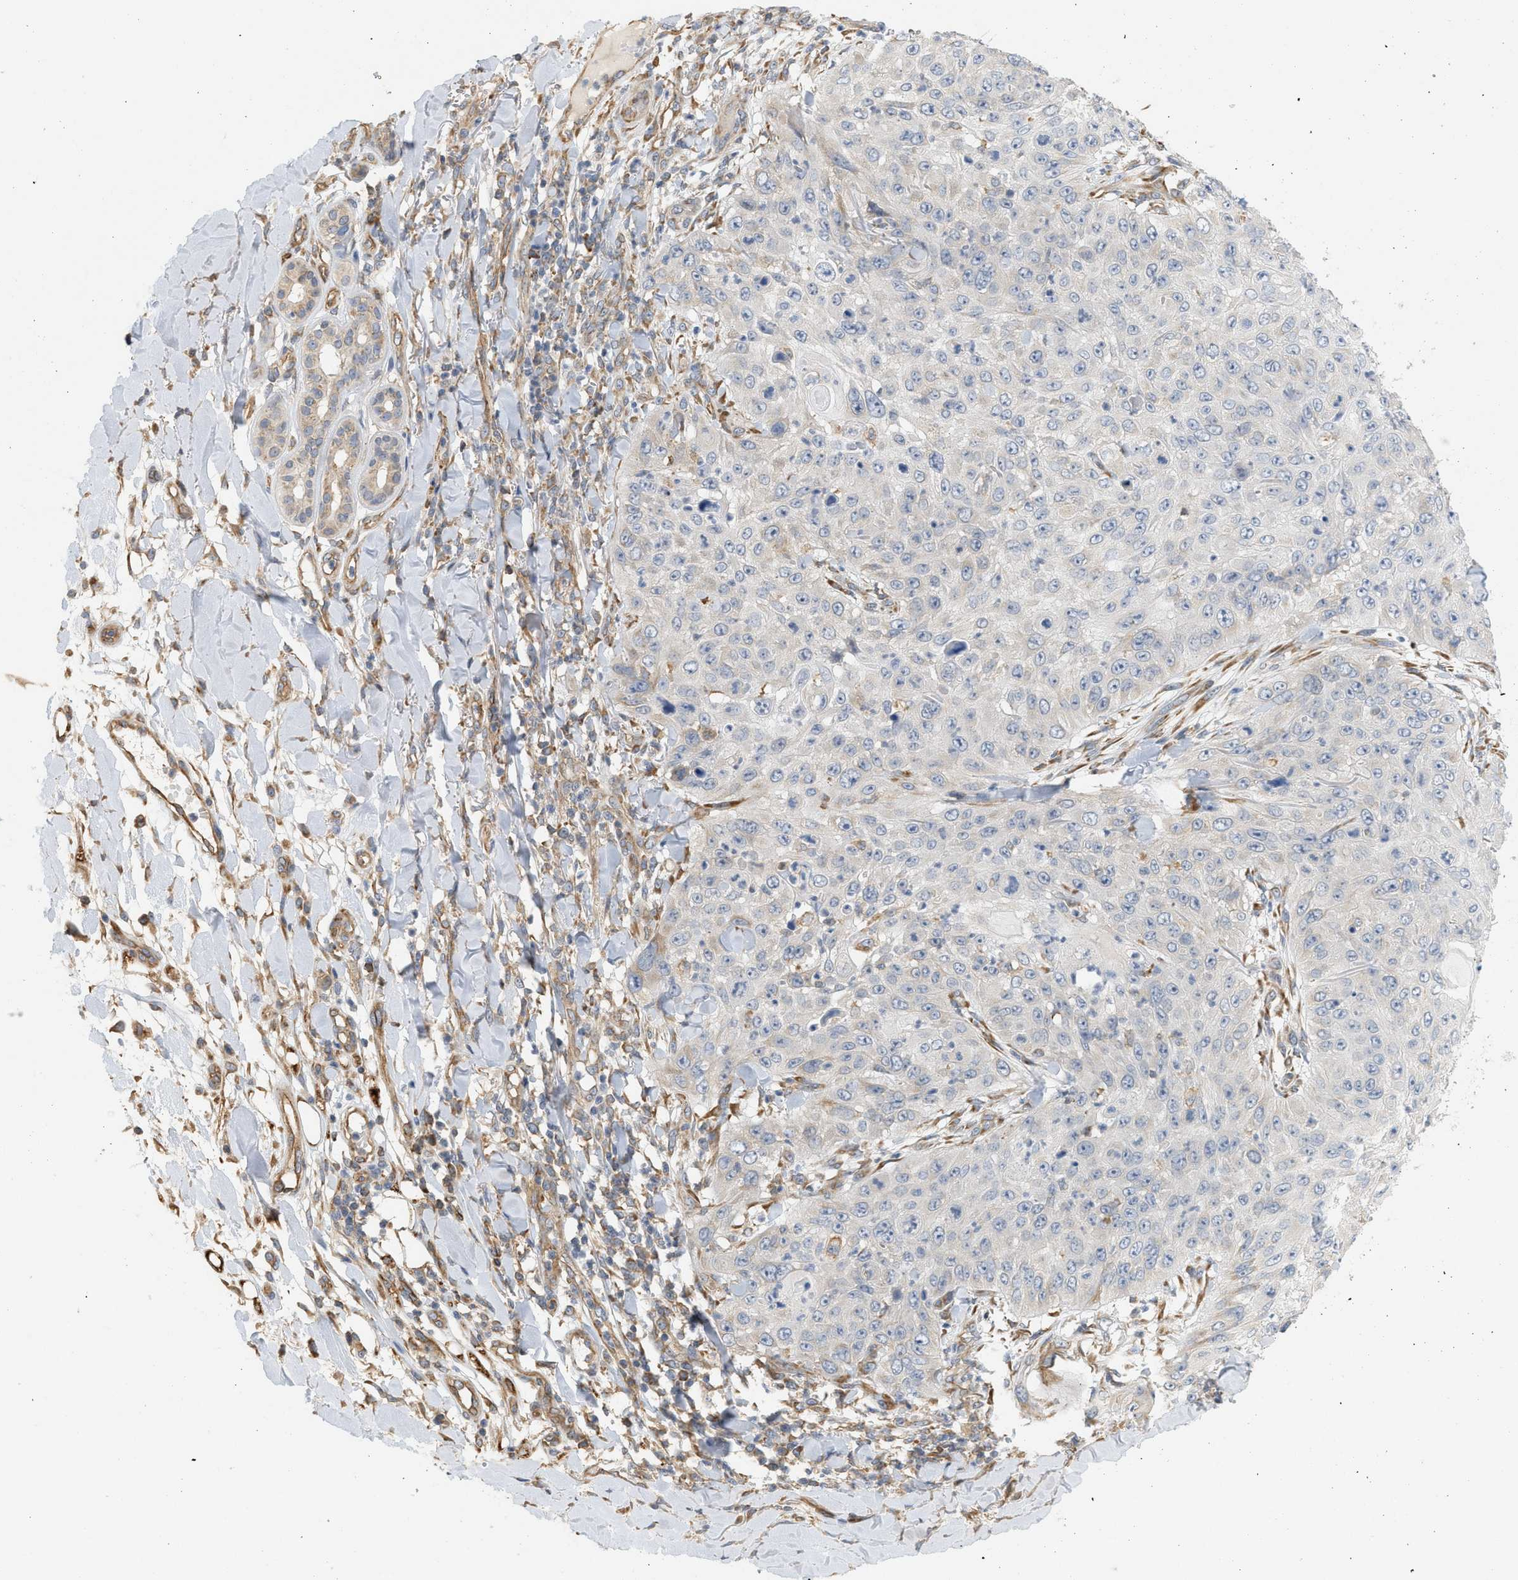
{"staining": {"intensity": "negative", "quantity": "none", "location": "none"}, "tissue": "skin cancer", "cell_type": "Tumor cells", "image_type": "cancer", "snomed": [{"axis": "morphology", "description": "Squamous cell carcinoma, NOS"}, {"axis": "topography", "description": "Skin"}], "caption": "This is a micrograph of immunohistochemistry staining of skin cancer (squamous cell carcinoma), which shows no positivity in tumor cells. (Immunohistochemistry, brightfield microscopy, high magnification).", "gene": "SVOP", "patient": {"sex": "female", "age": 80}}